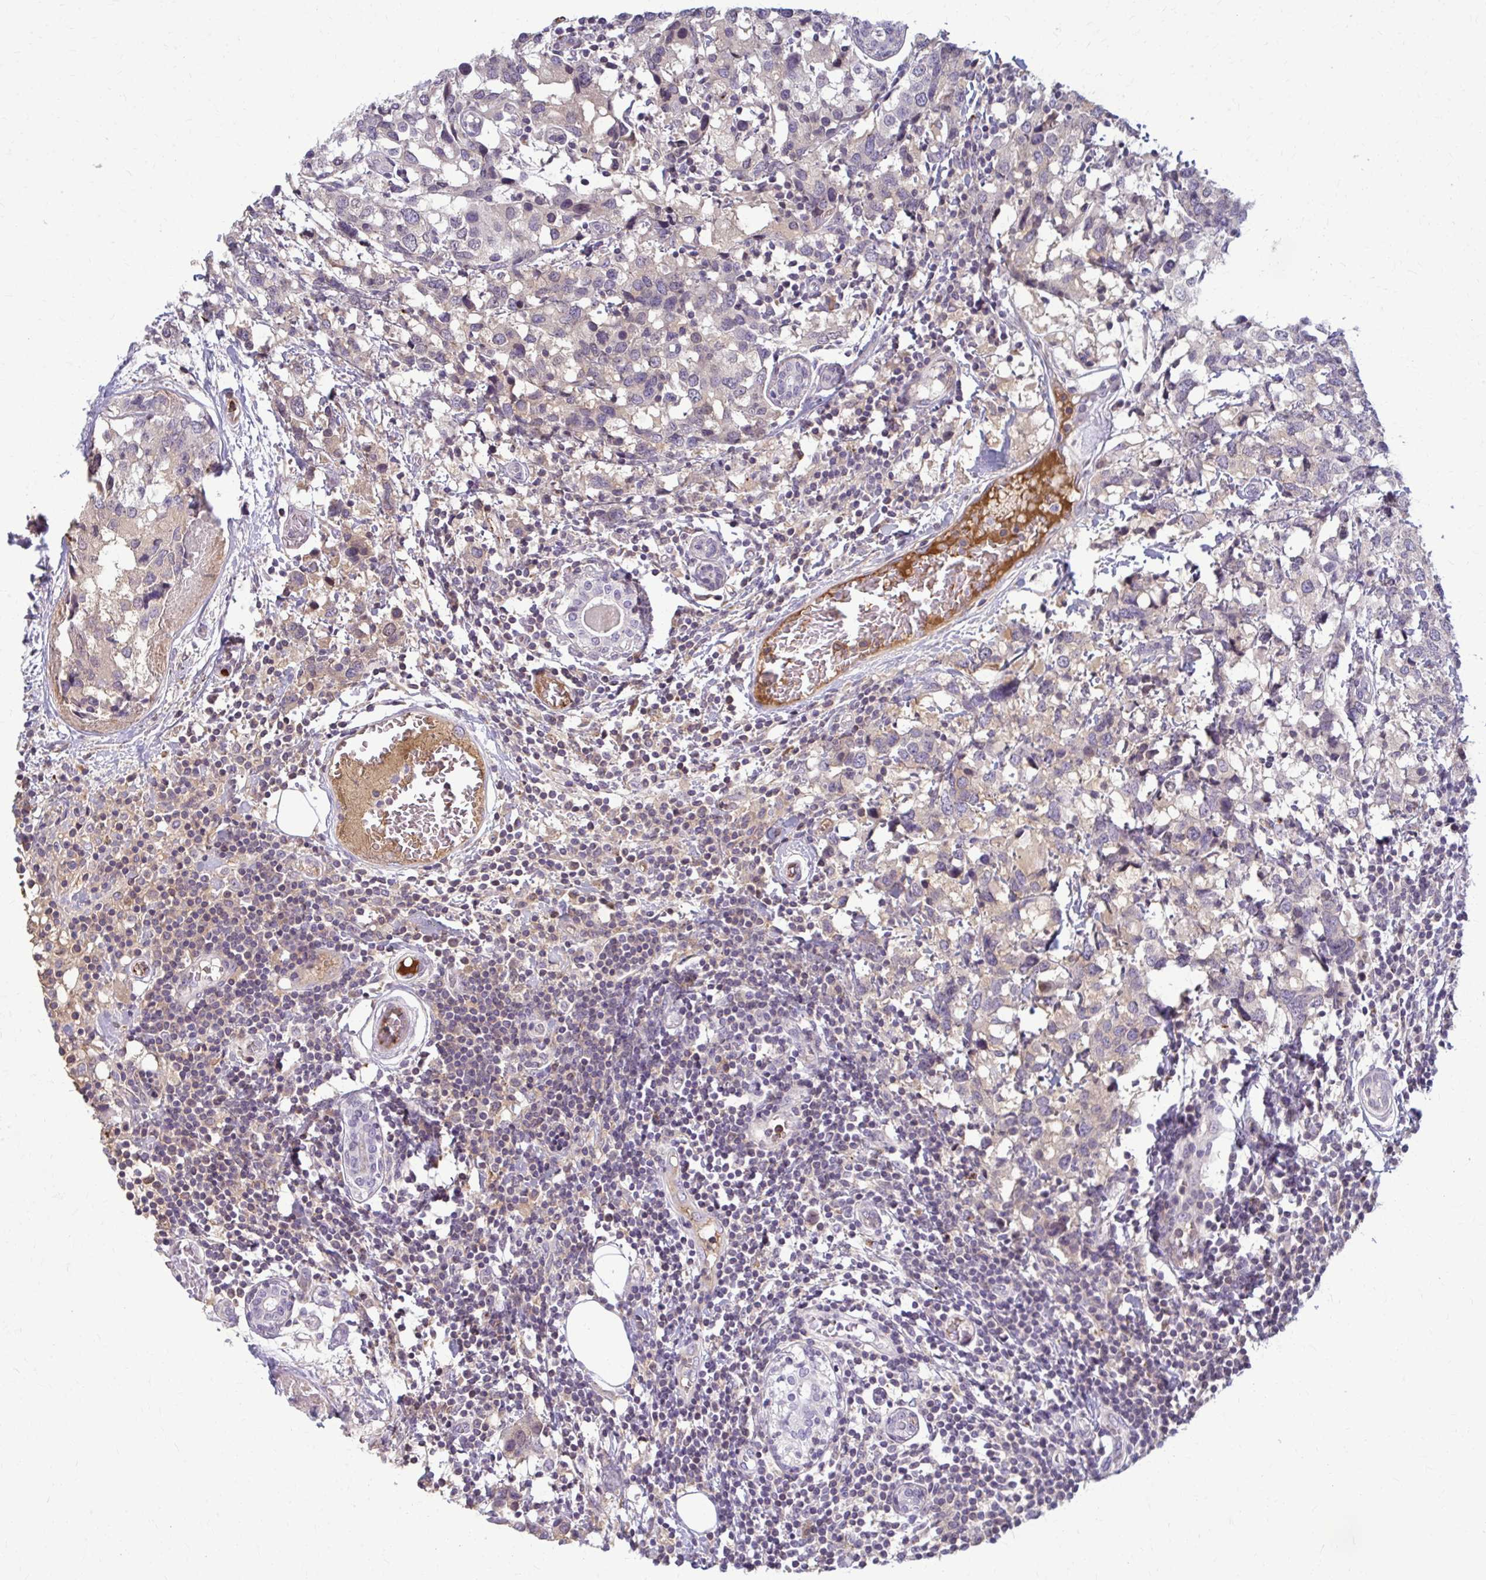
{"staining": {"intensity": "negative", "quantity": "none", "location": "none"}, "tissue": "breast cancer", "cell_type": "Tumor cells", "image_type": "cancer", "snomed": [{"axis": "morphology", "description": "Lobular carcinoma"}, {"axis": "topography", "description": "Breast"}], "caption": "DAB immunohistochemical staining of human breast cancer demonstrates no significant staining in tumor cells. Nuclei are stained in blue.", "gene": "MCRIP2", "patient": {"sex": "female", "age": 59}}